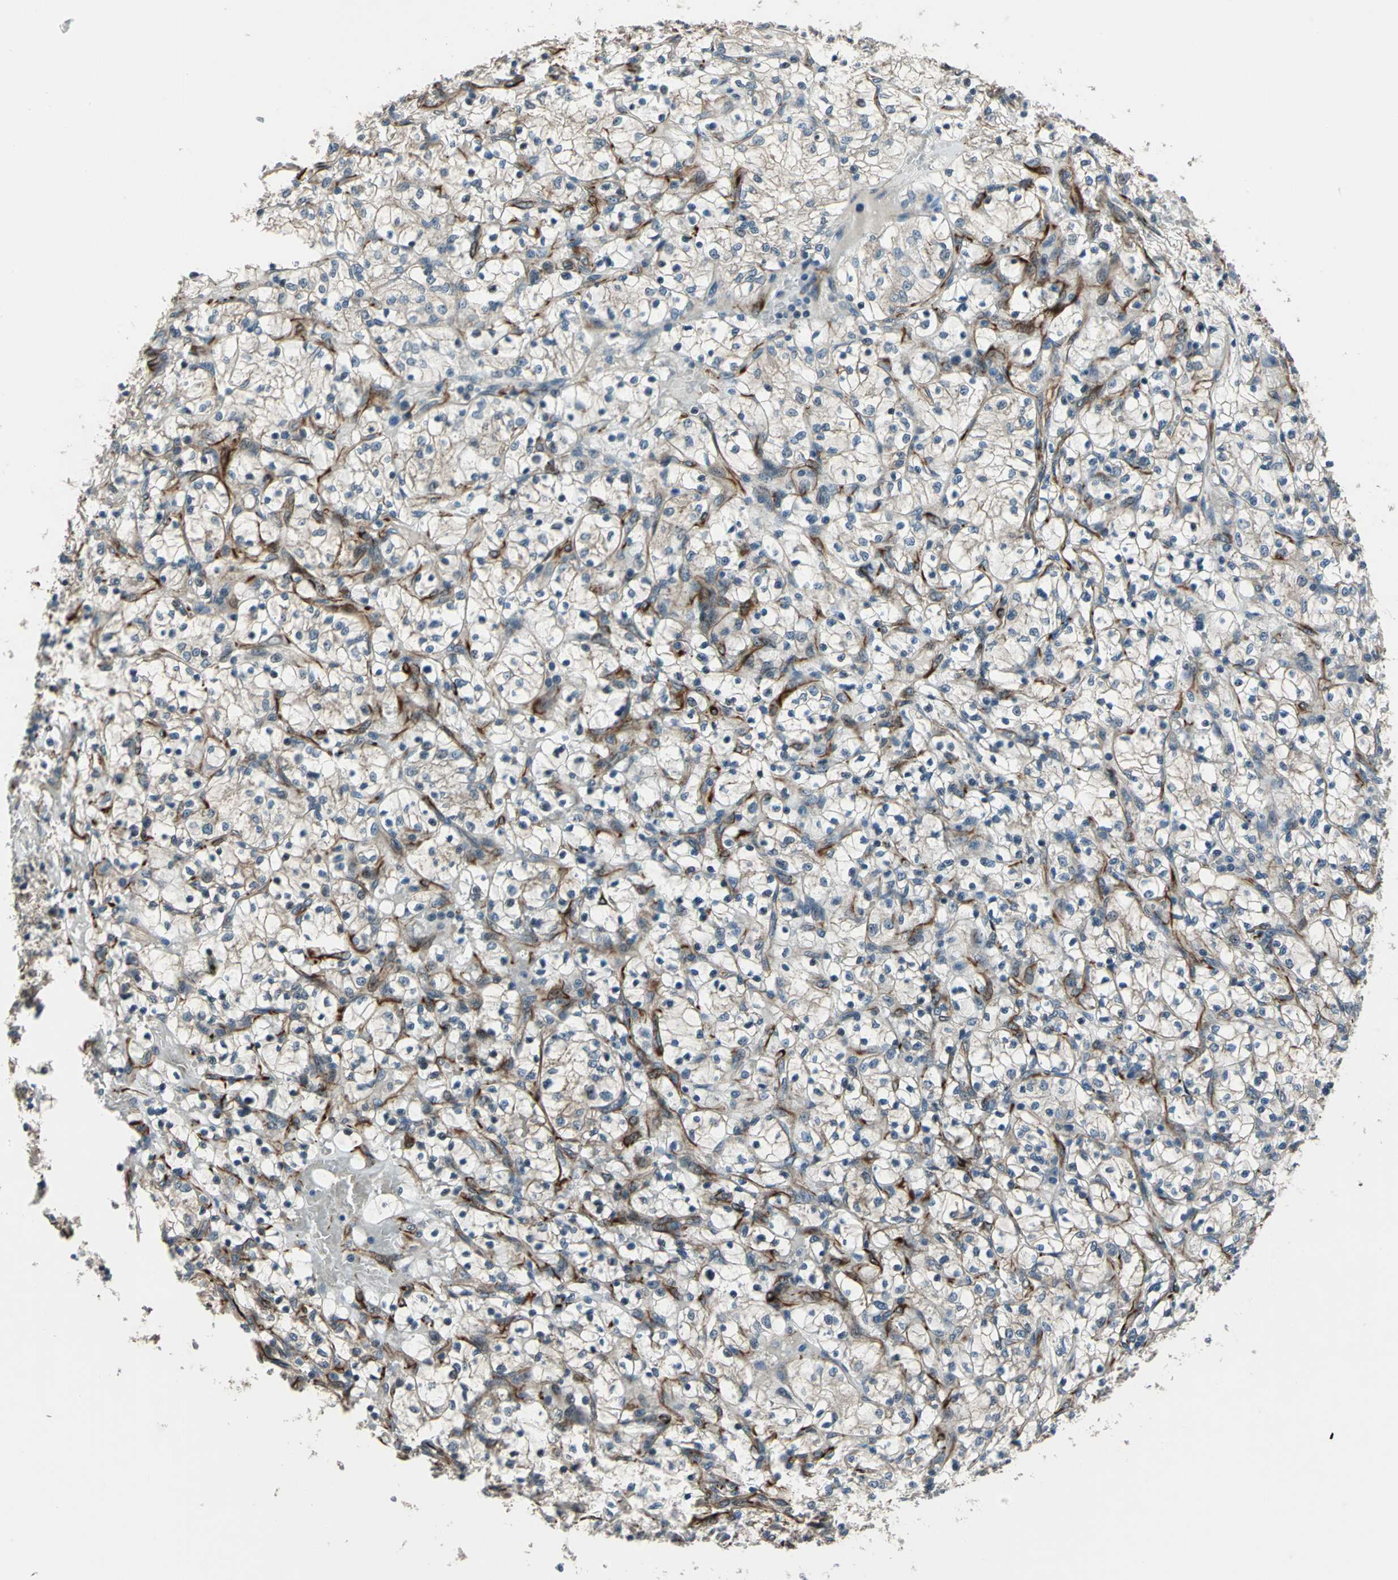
{"staining": {"intensity": "weak", "quantity": "<25%", "location": "cytoplasmic/membranous"}, "tissue": "renal cancer", "cell_type": "Tumor cells", "image_type": "cancer", "snomed": [{"axis": "morphology", "description": "Adenocarcinoma, NOS"}, {"axis": "topography", "description": "Kidney"}], "caption": "Adenocarcinoma (renal) was stained to show a protein in brown. There is no significant staining in tumor cells.", "gene": "EXD2", "patient": {"sex": "female", "age": 69}}